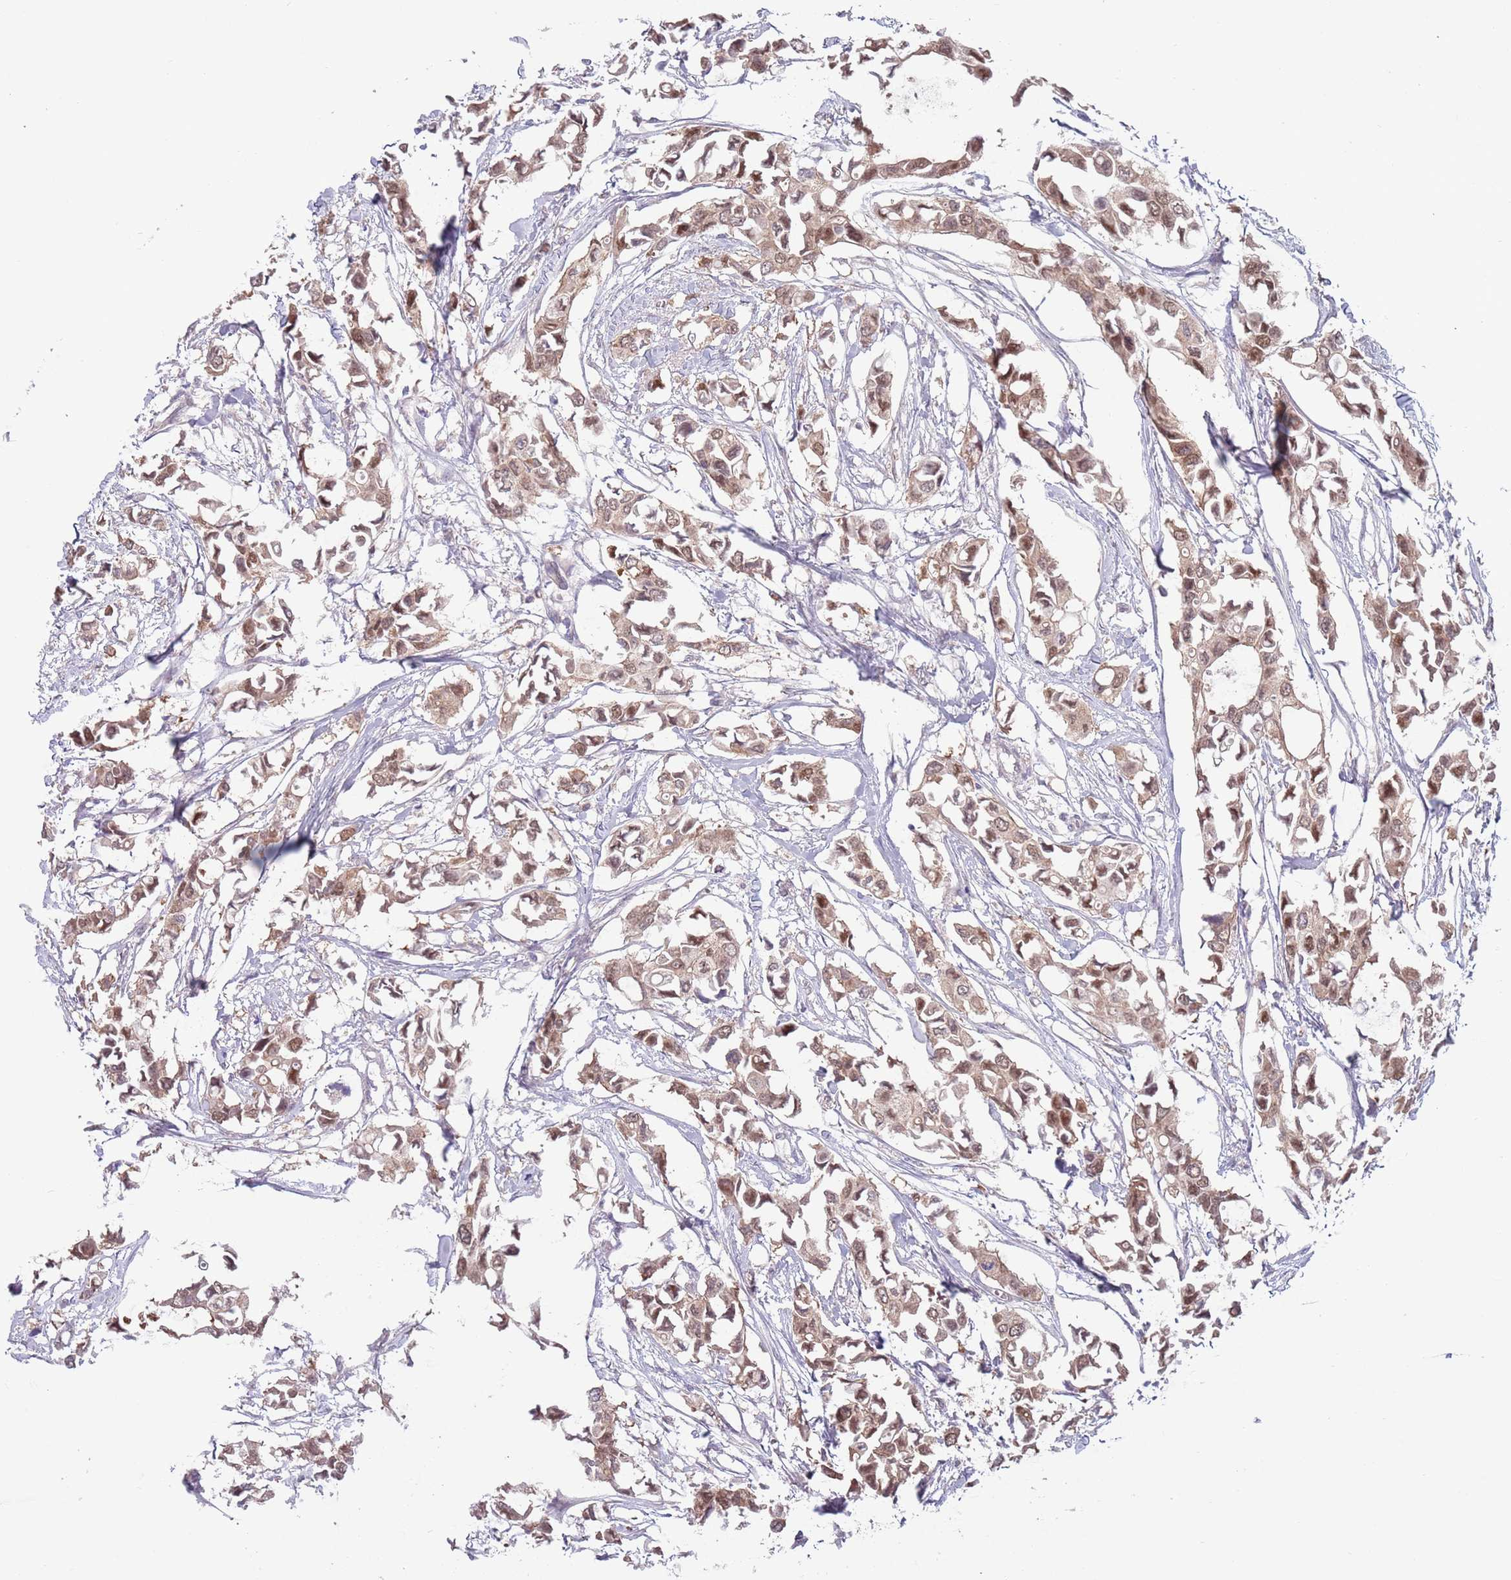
{"staining": {"intensity": "moderate", "quantity": ">75%", "location": "cytoplasmic/membranous,nuclear"}, "tissue": "breast cancer", "cell_type": "Tumor cells", "image_type": "cancer", "snomed": [{"axis": "morphology", "description": "Duct carcinoma"}, {"axis": "topography", "description": "Breast"}], "caption": "Protein expression analysis of breast cancer (infiltrating ductal carcinoma) exhibits moderate cytoplasmic/membranous and nuclear positivity in approximately >75% of tumor cells.", "gene": "CLNS1A", "patient": {"sex": "female", "age": 41}}